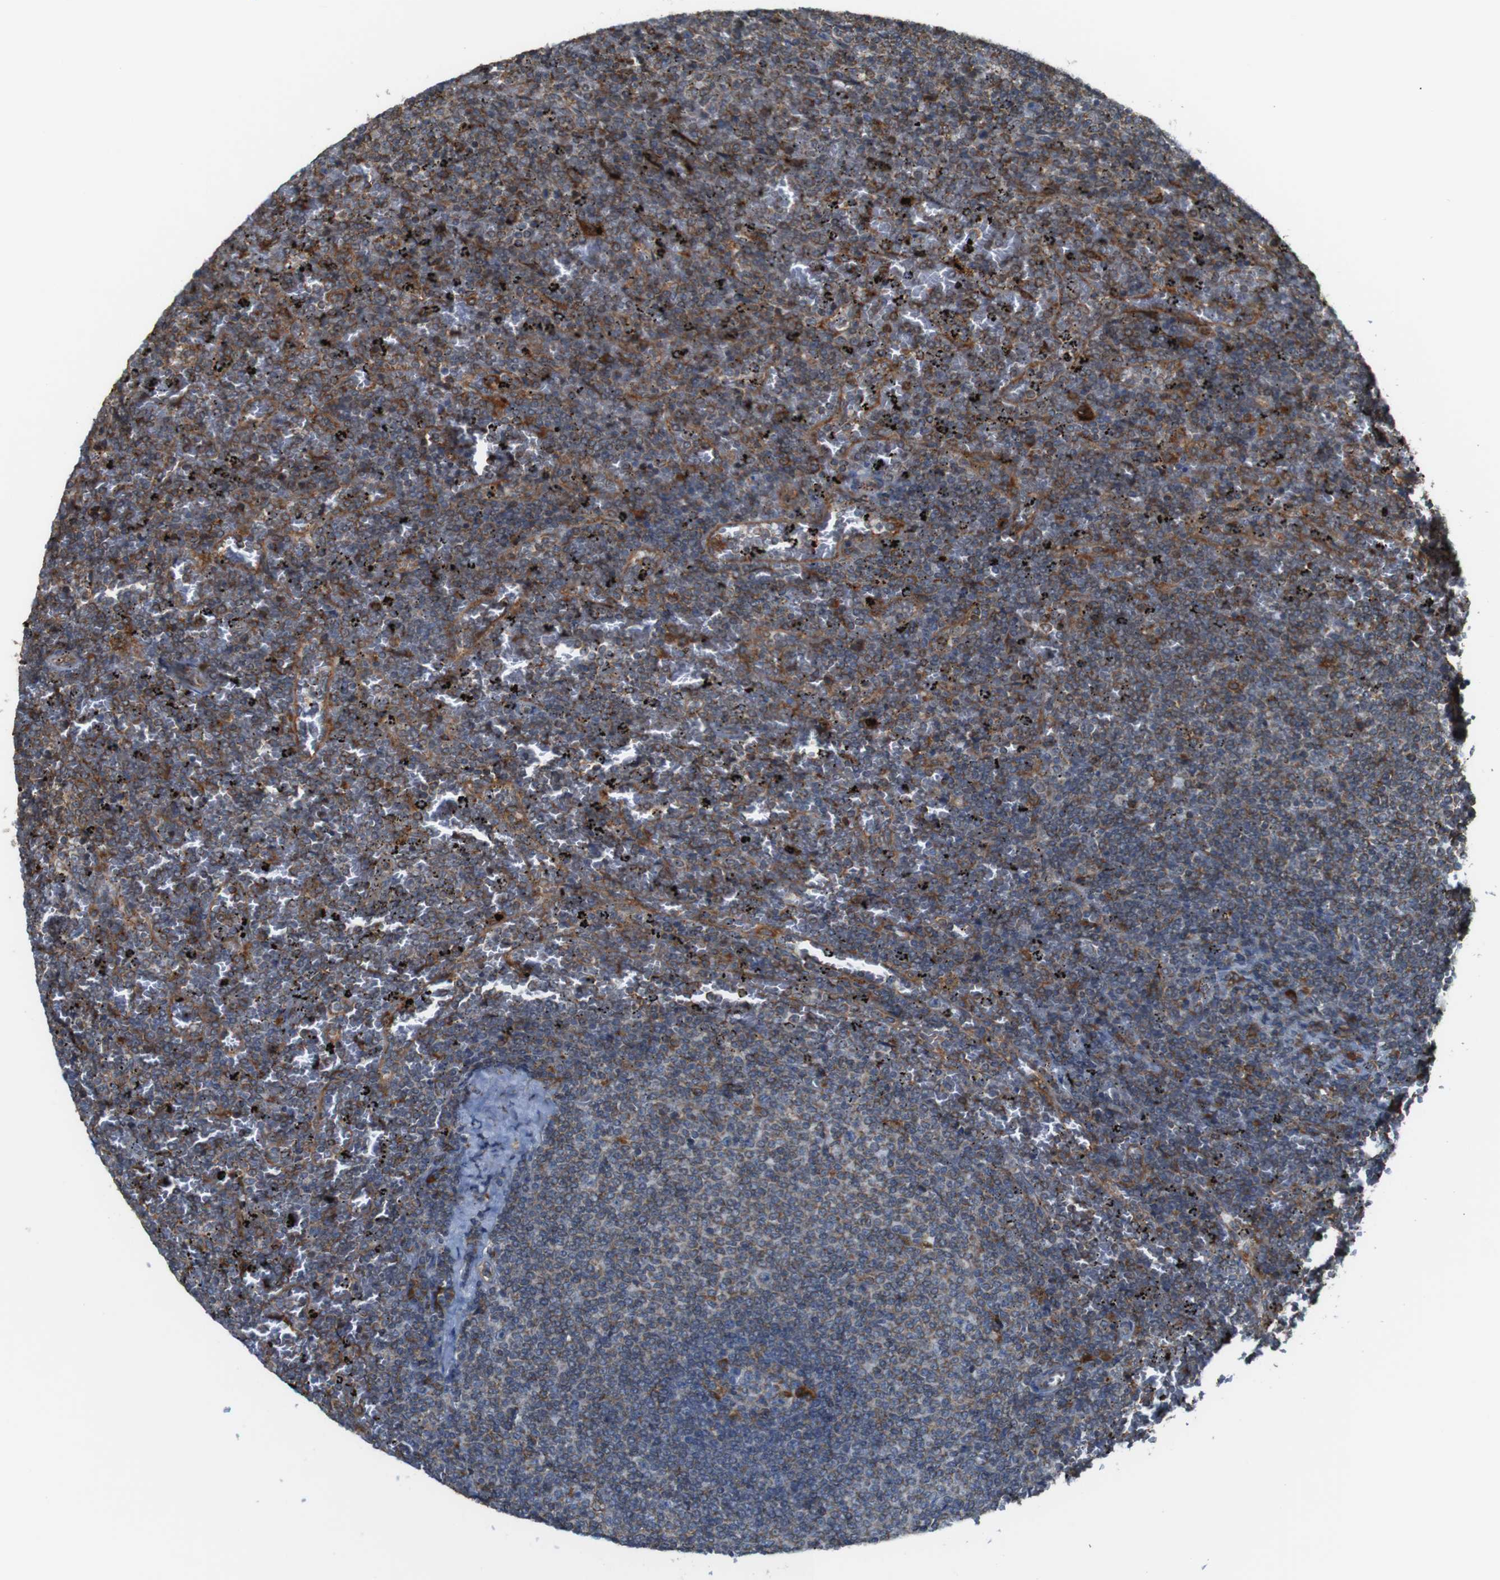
{"staining": {"intensity": "moderate", "quantity": "25%-75%", "location": "cytoplasmic/membranous"}, "tissue": "lymphoma", "cell_type": "Tumor cells", "image_type": "cancer", "snomed": [{"axis": "morphology", "description": "Malignant lymphoma, non-Hodgkin's type, Low grade"}, {"axis": "topography", "description": "Spleen"}], "caption": "A brown stain shows moderate cytoplasmic/membranous expression of a protein in low-grade malignant lymphoma, non-Hodgkin's type tumor cells. (DAB (3,3'-diaminobenzidine) IHC with brightfield microscopy, high magnification).", "gene": "UGGT1", "patient": {"sex": "female", "age": 77}}